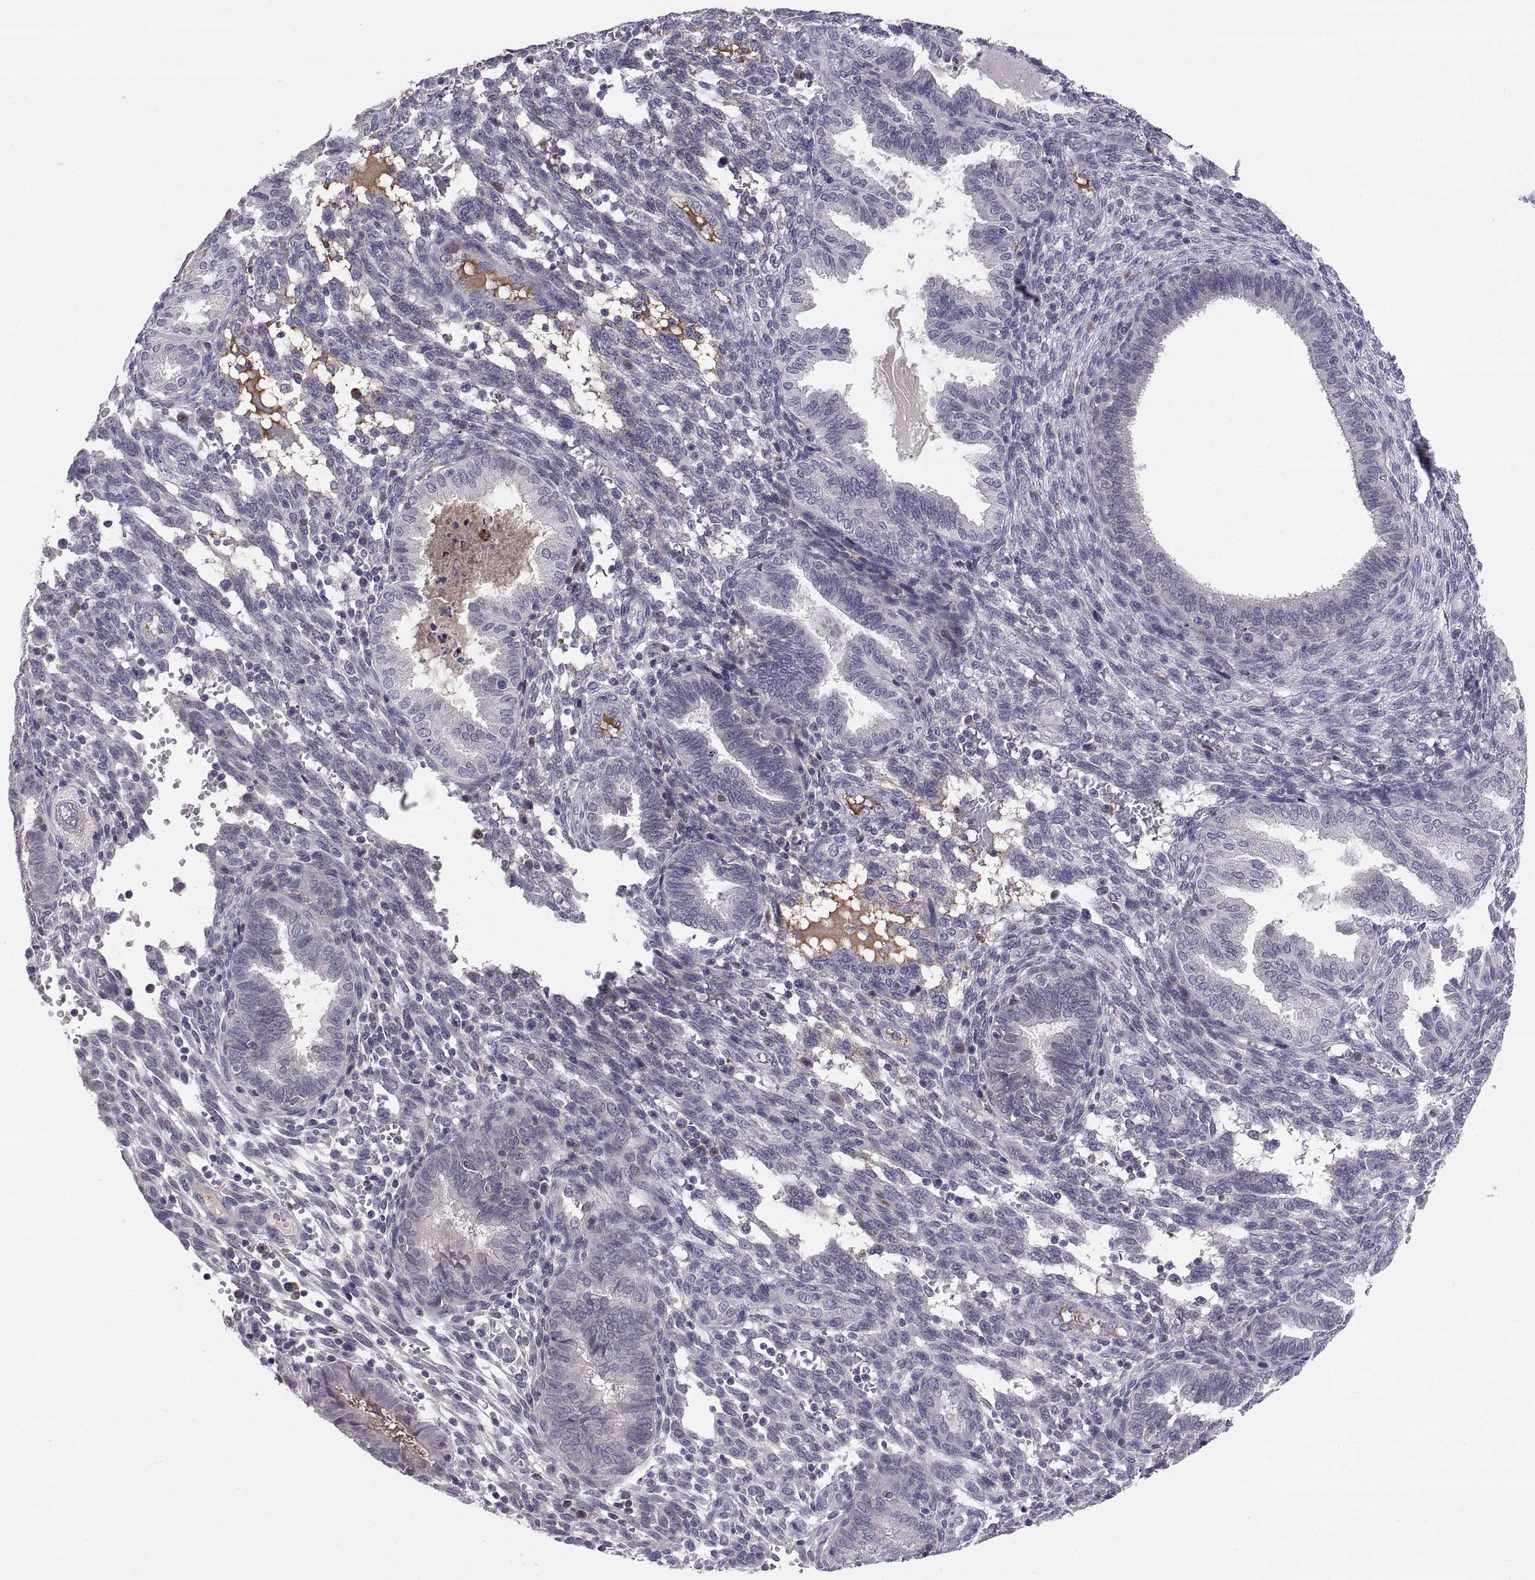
{"staining": {"intensity": "negative", "quantity": "none", "location": "none"}, "tissue": "endometrium", "cell_type": "Cells in endometrial stroma", "image_type": "normal", "snomed": [{"axis": "morphology", "description": "Normal tissue, NOS"}, {"axis": "topography", "description": "Endometrium"}], "caption": "Cells in endometrial stroma are negative for brown protein staining in unremarkable endometrium. The staining is performed using DAB brown chromogen with nuclei counter-stained in using hematoxylin.", "gene": "PKP1", "patient": {"sex": "female", "age": 42}}